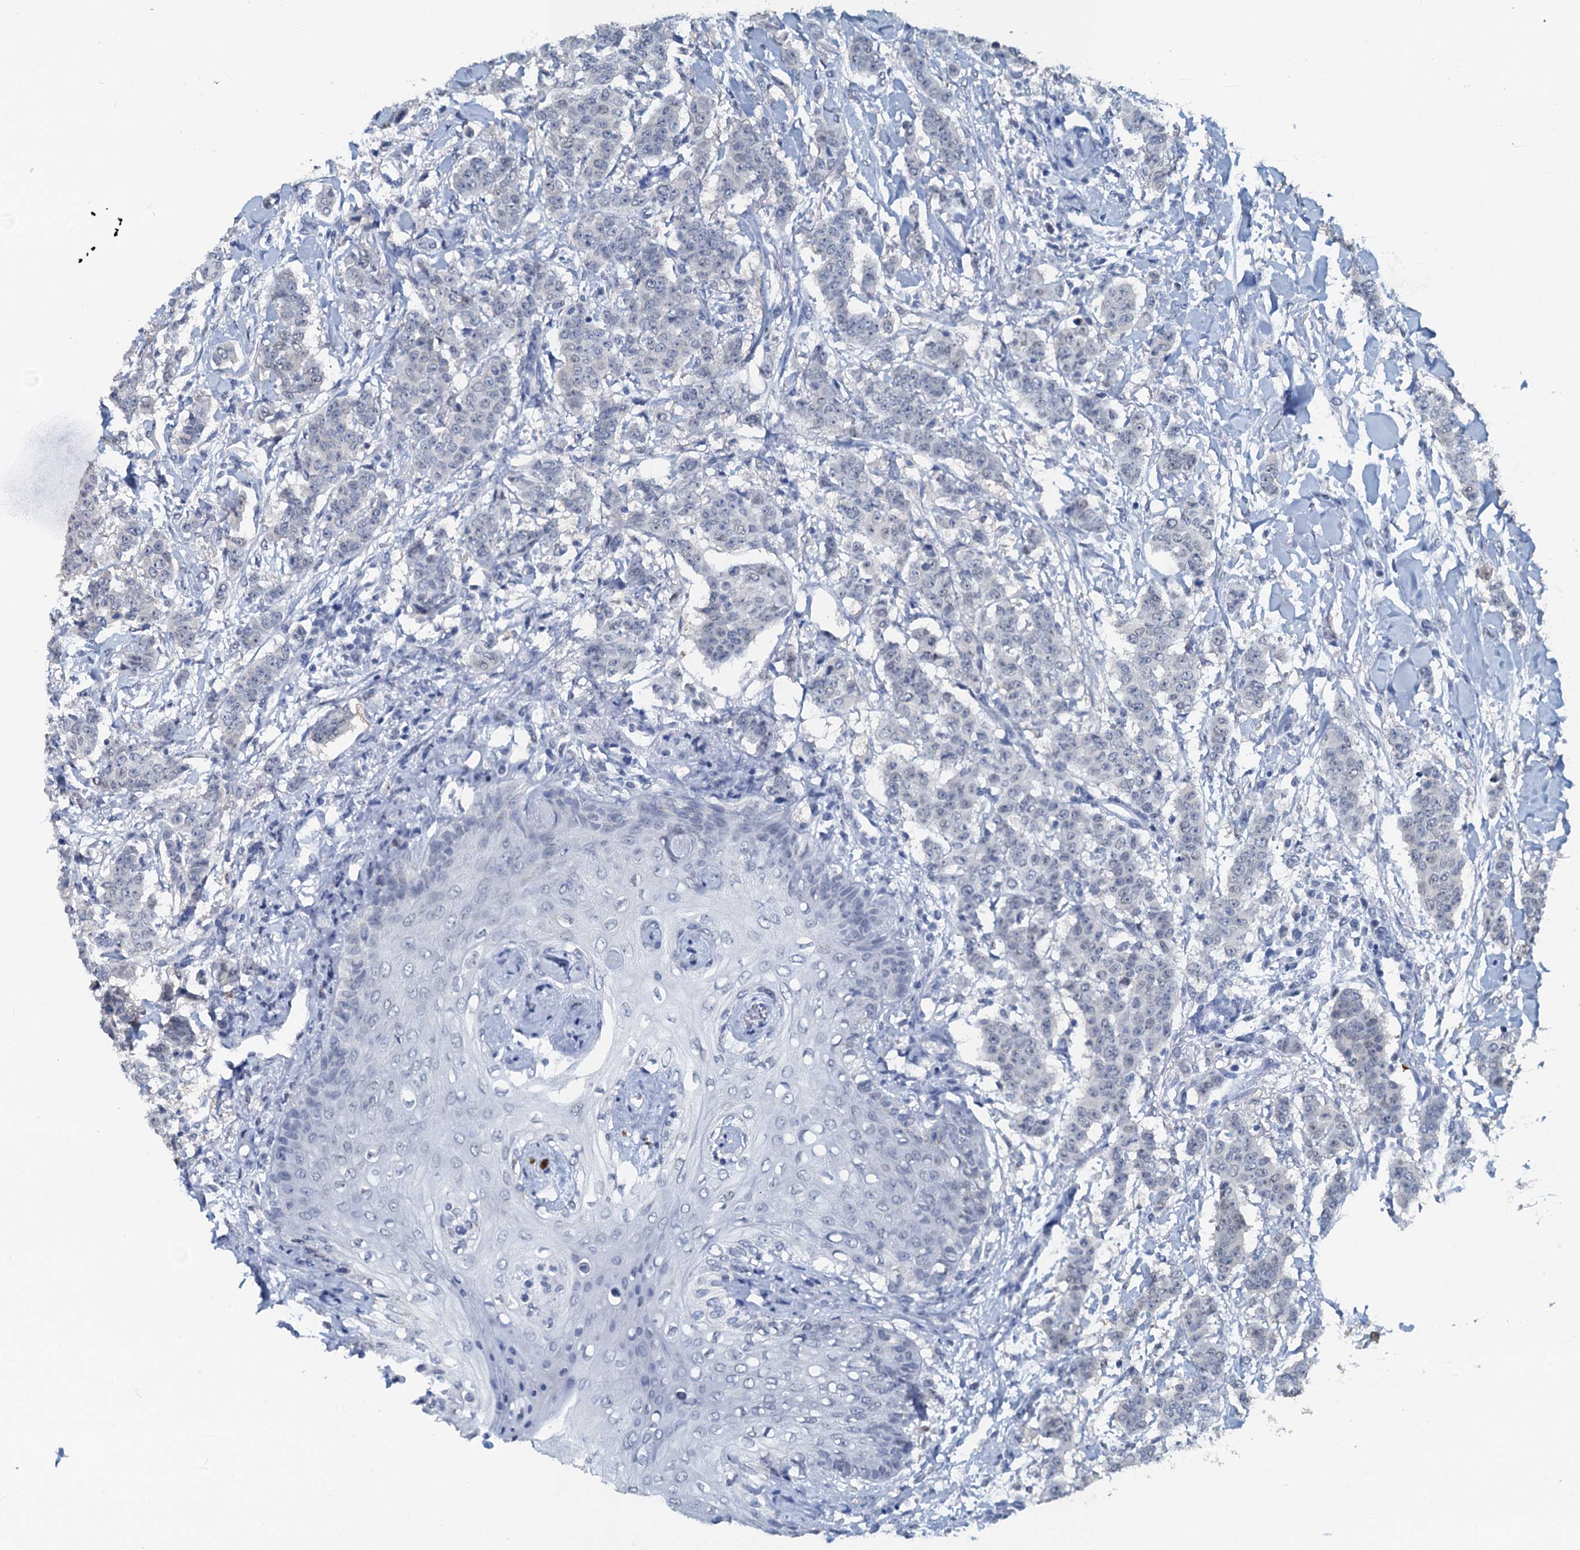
{"staining": {"intensity": "negative", "quantity": "none", "location": "none"}, "tissue": "breast cancer", "cell_type": "Tumor cells", "image_type": "cancer", "snomed": [{"axis": "morphology", "description": "Duct carcinoma"}, {"axis": "topography", "description": "Breast"}], "caption": "An IHC photomicrograph of intraductal carcinoma (breast) is shown. There is no staining in tumor cells of intraductal carcinoma (breast).", "gene": "AHCY", "patient": {"sex": "female", "age": 40}}